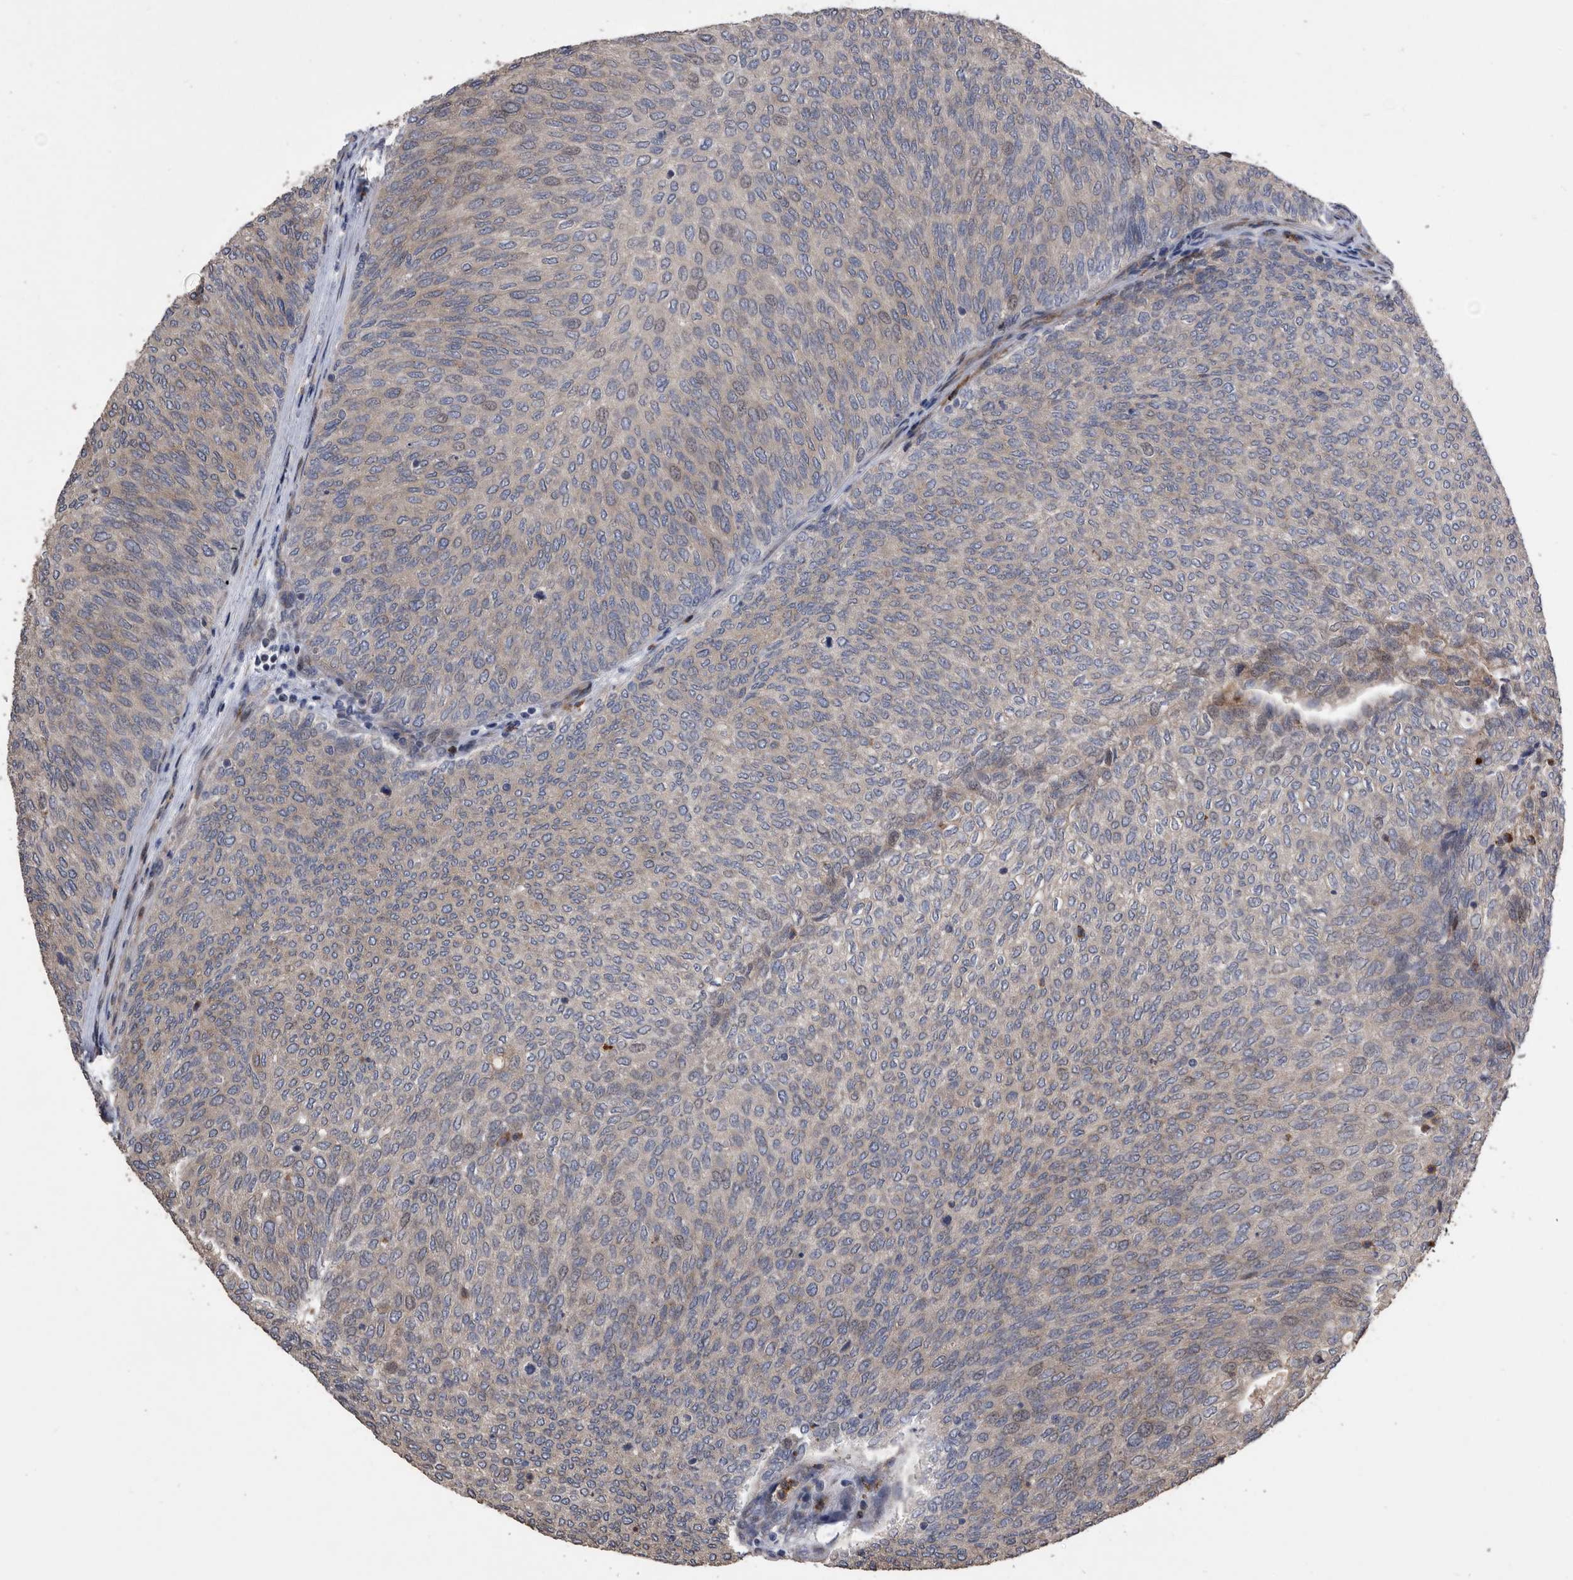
{"staining": {"intensity": "weak", "quantity": "<25%", "location": "cytoplasmic/membranous"}, "tissue": "urothelial cancer", "cell_type": "Tumor cells", "image_type": "cancer", "snomed": [{"axis": "morphology", "description": "Urothelial carcinoma, Low grade"}, {"axis": "topography", "description": "Urinary bladder"}], "caption": "Urothelial carcinoma (low-grade) was stained to show a protein in brown. There is no significant expression in tumor cells. (Immunohistochemistry (ihc), brightfield microscopy, high magnification).", "gene": "SERINC2", "patient": {"sex": "female", "age": 79}}